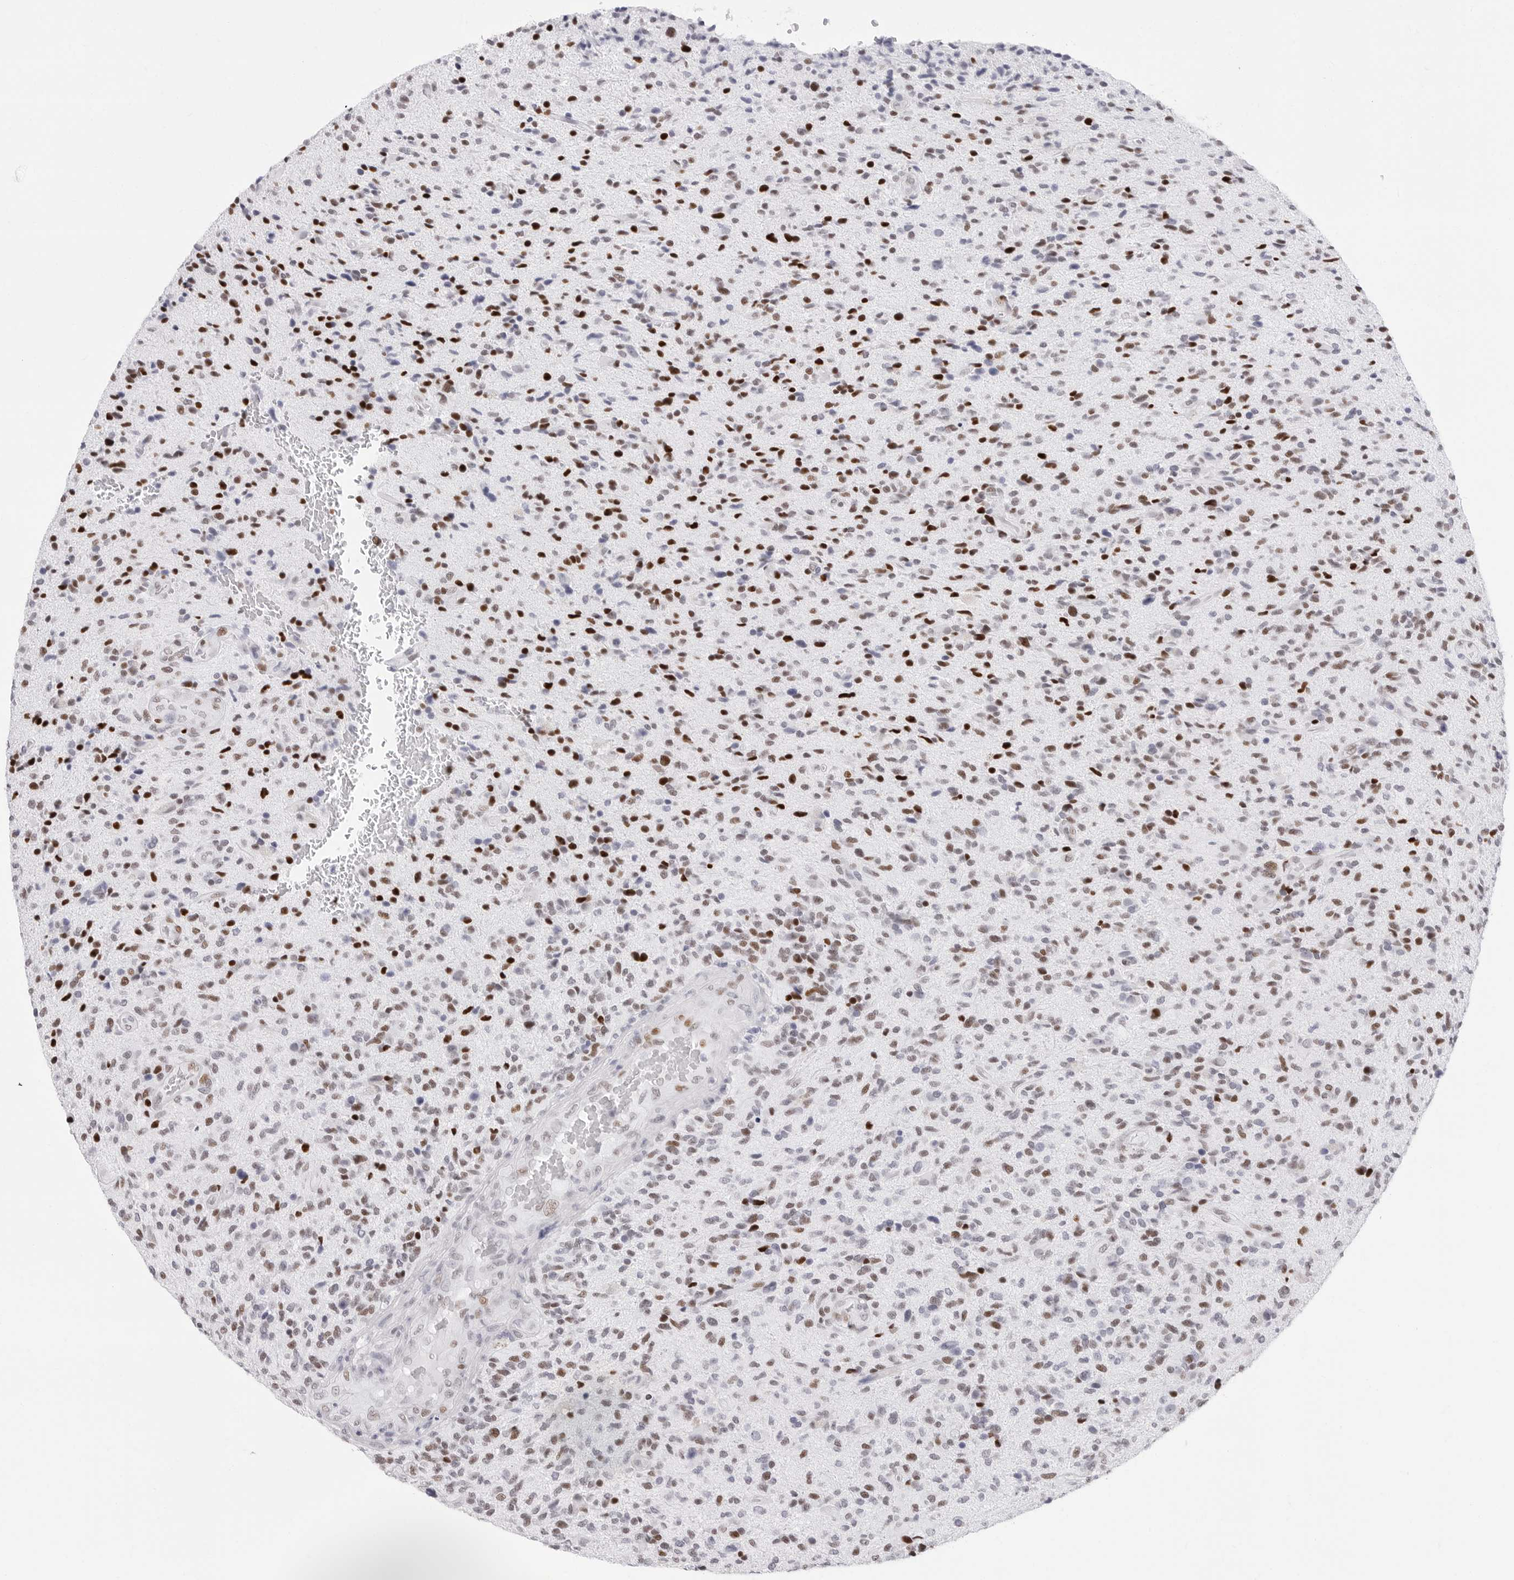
{"staining": {"intensity": "strong", "quantity": "25%-75%", "location": "nuclear"}, "tissue": "glioma", "cell_type": "Tumor cells", "image_type": "cancer", "snomed": [{"axis": "morphology", "description": "Glioma, malignant, High grade"}, {"axis": "topography", "description": "Brain"}], "caption": "DAB immunohistochemical staining of high-grade glioma (malignant) shows strong nuclear protein staining in about 25%-75% of tumor cells.", "gene": "NASP", "patient": {"sex": "male", "age": 72}}